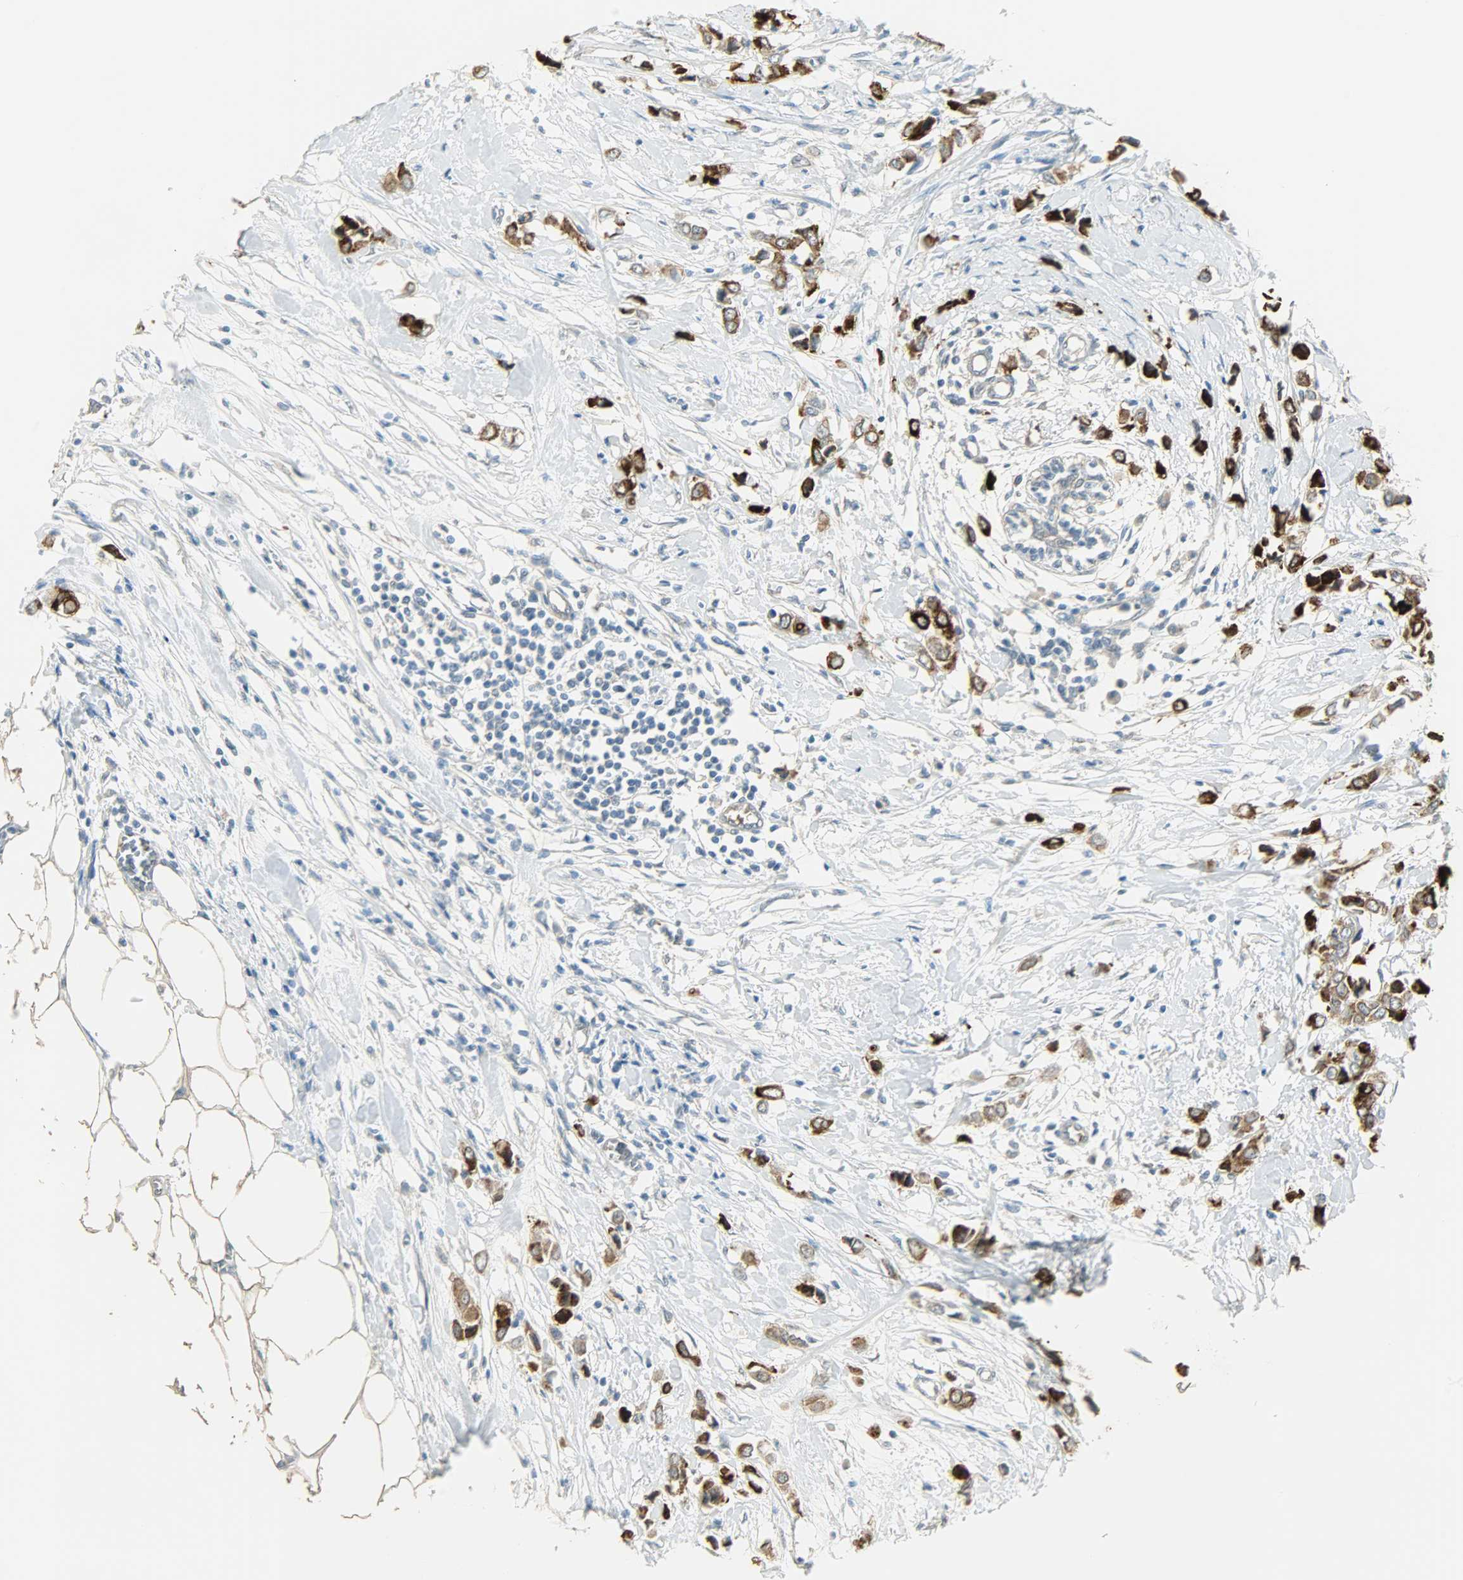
{"staining": {"intensity": "strong", "quantity": ">75%", "location": "cytoplasmic/membranous"}, "tissue": "breast cancer", "cell_type": "Tumor cells", "image_type": "cancer", "snomed": [{"axis": "morphology", "description": "Lobular carcinoma"}, {"axis": "topography", "description": "Breast"}], "caption": "Immunohistochemical staining of human breast cancer (lobular carcinoma) demonstrates high levels of strong cytoplasmic/membranous staining in approximately >75% of tumor cells.", "gene": "PRMT5", "patient": {"sex": "female", "age": 51}}